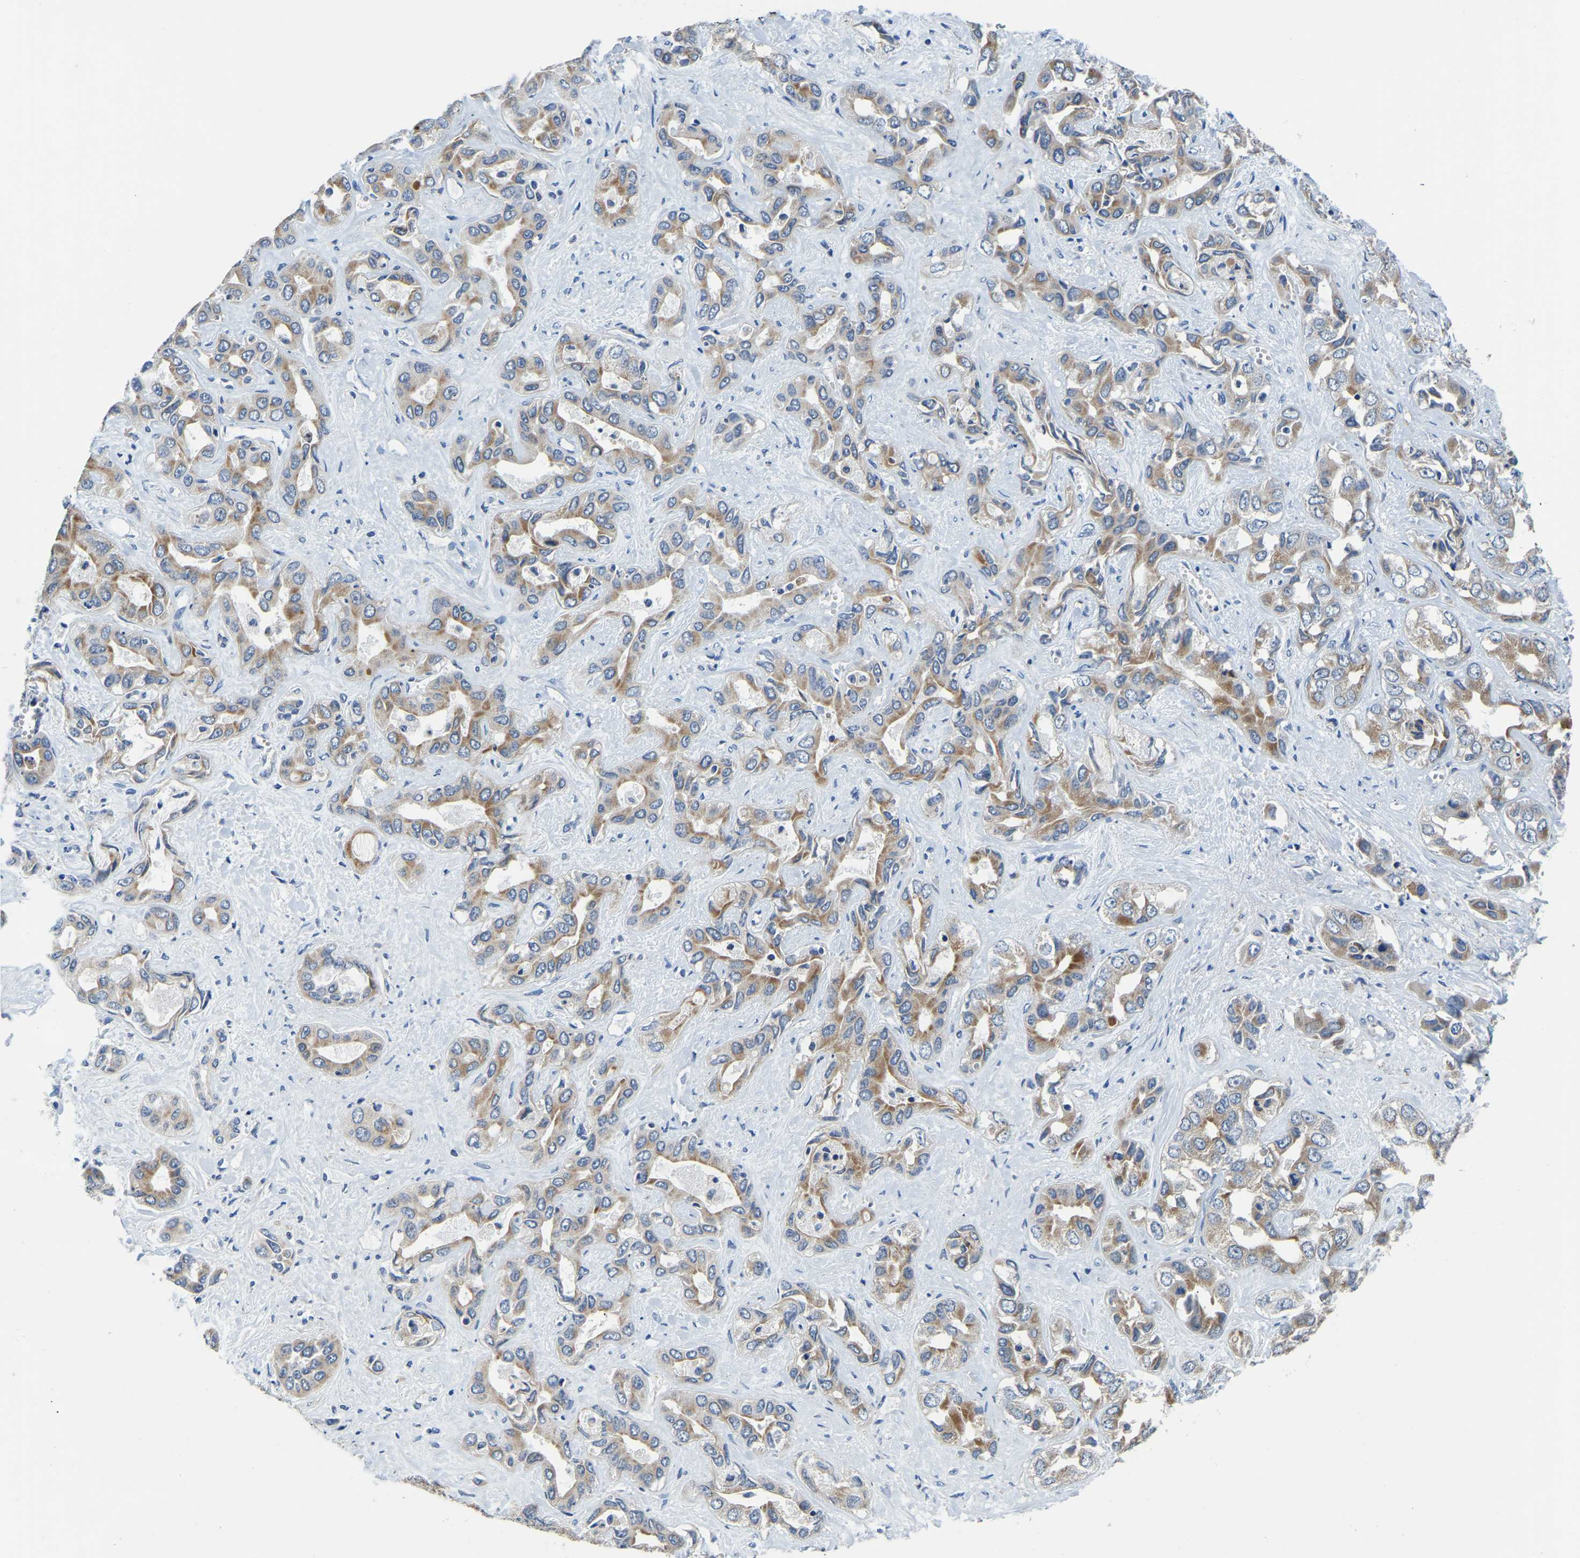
{"staining": {"intensity": "moderate", "quantity": ">75%", "location": "cytoplasmic/membranous,nuclear"}, "tissue": "liver cancer", "cell_type": "Tumor cells", "image_type": "cancer", "snomed": [{"axis": "morphology", "description": "Cholangiocarcinoma"}, {"axis": "topography", "description": "Liver"}], "caption": "Tumor cells exhibit medium levels of moderate cytoplasmic/membranous and nuclear expression in about >75% of cells in liver cholangiocarcinoma.", "gene": "DFFA", "patient": {"sex": "female", "age": 52}}